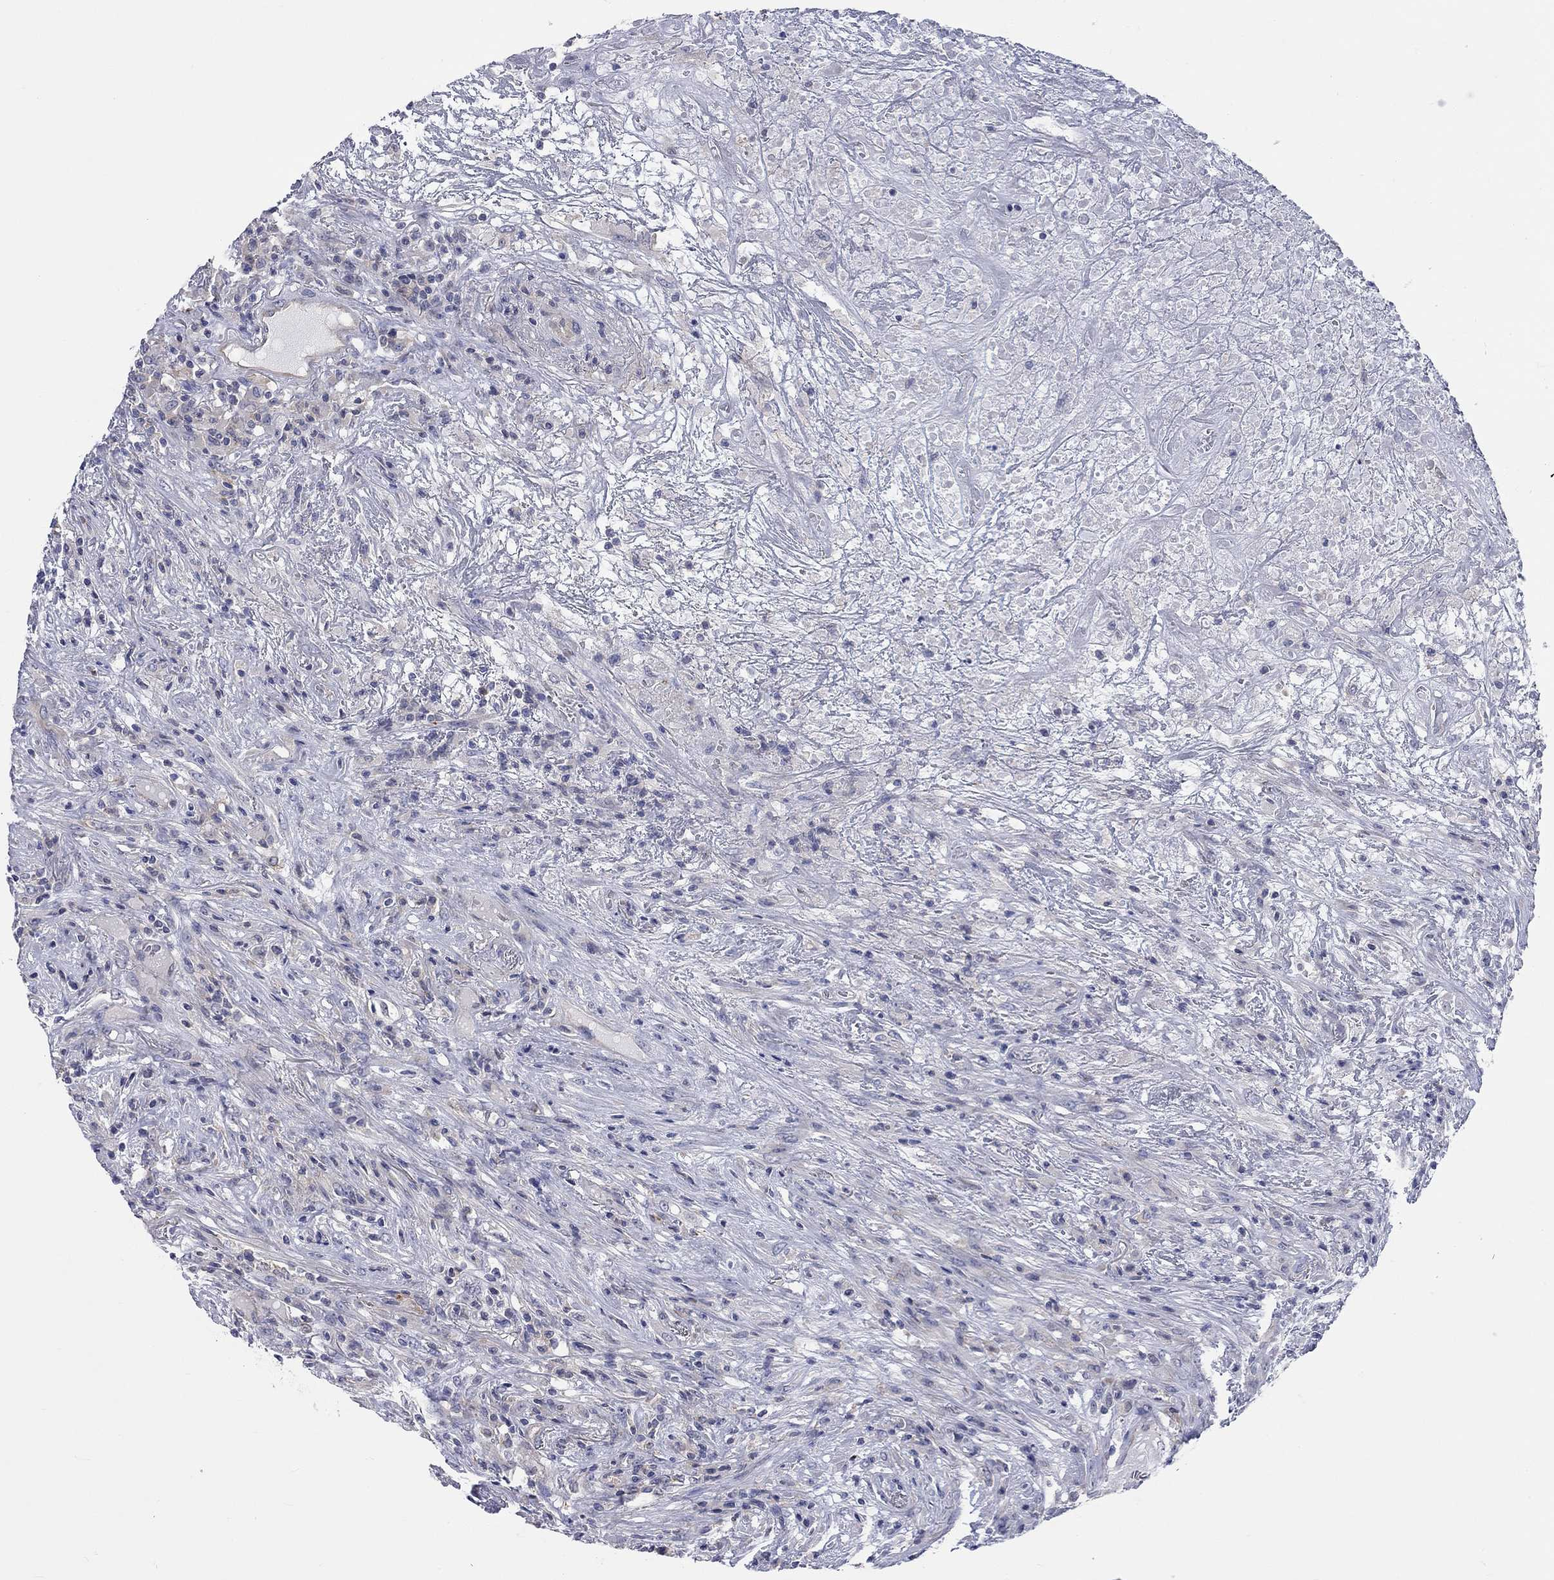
{"staining": {"intensity": "weak", "quantity": "25%-75%", "location": "cytoplasmic/membranous"}, "tissue": "lymphoma", "cell_type": "Tumor cells", "image_type": "cancer", "snomed": [{"axis": "morphology", "description": "Malignant lymphoma, non-Hodgkin's type, High grade"}, {"axis": "topography", "description": "Lung"}], "caption": "A micrograph showing weak cytoplasmic/membranous positivity in about 25%-75% of tumor cells in malignant lymphoma, non-Hodgkin's type (high-grade), as visualized by brown immunohistochemical staining.", "gene": "PCDHGA10", "patient": {"sex": "male", "age": 79}}